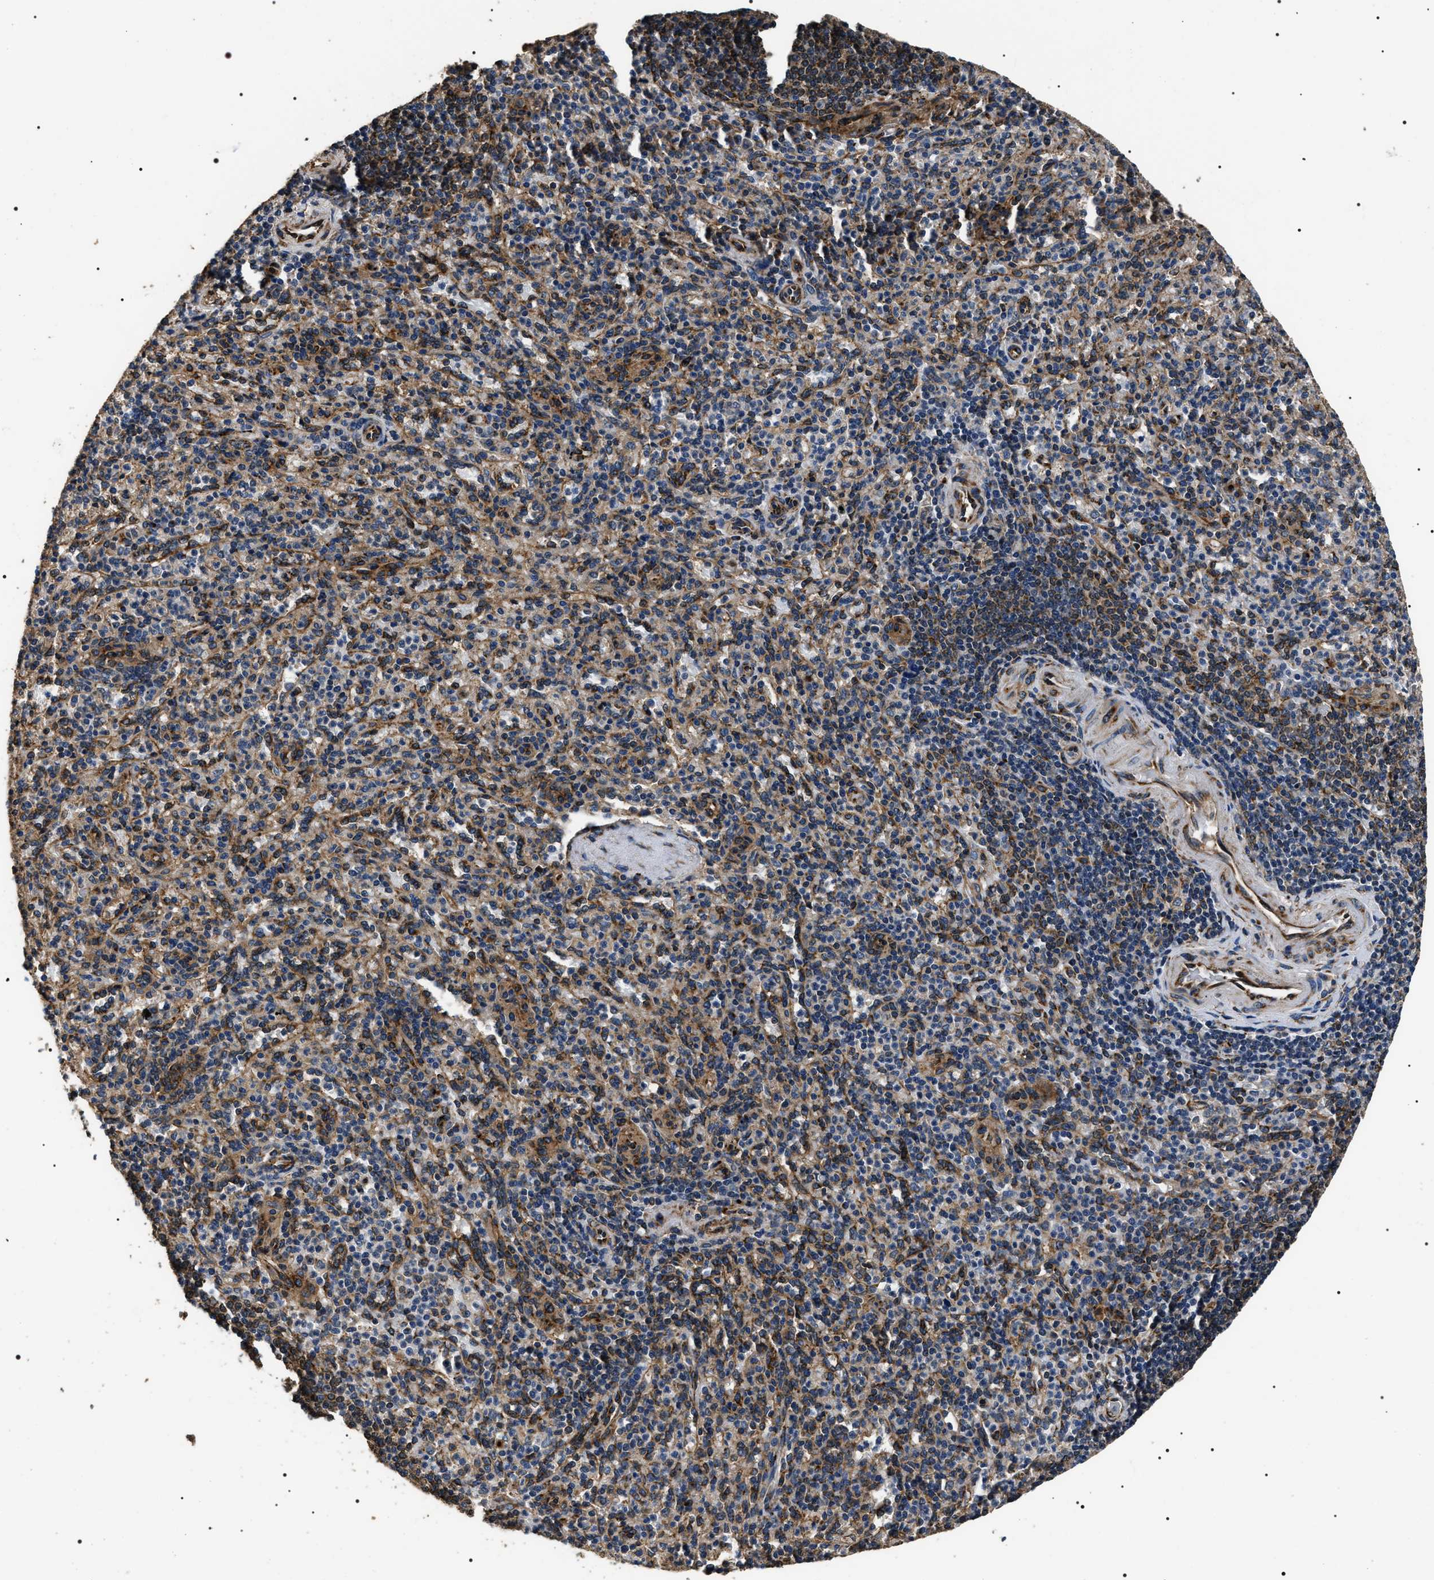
{"staining": {"intensity": "moderate", "quantity": "25%-75%", "location": "cytoplasmic/membranous"}, "tissue": "spleen", "cell_type": "Cells in red pulp", "image_type": "normal", "snomed": [{"axis": "morphology", "description": "Normal tissue, NOS"}, {"axis": "topography", "description": "Spleen"}], "caption": "Immunohistochemistry of normal spleen shows medium levels of moderate cytoplasmic/membranous expression in approximately 25%-75% of cells in red pulp. Using DAB (brown) and hematoxylin (blue) stains, captured at high magnification using brightfield microscopy.", "gene": "KTN1", "patient": {"sex": "male", "age": 36}}